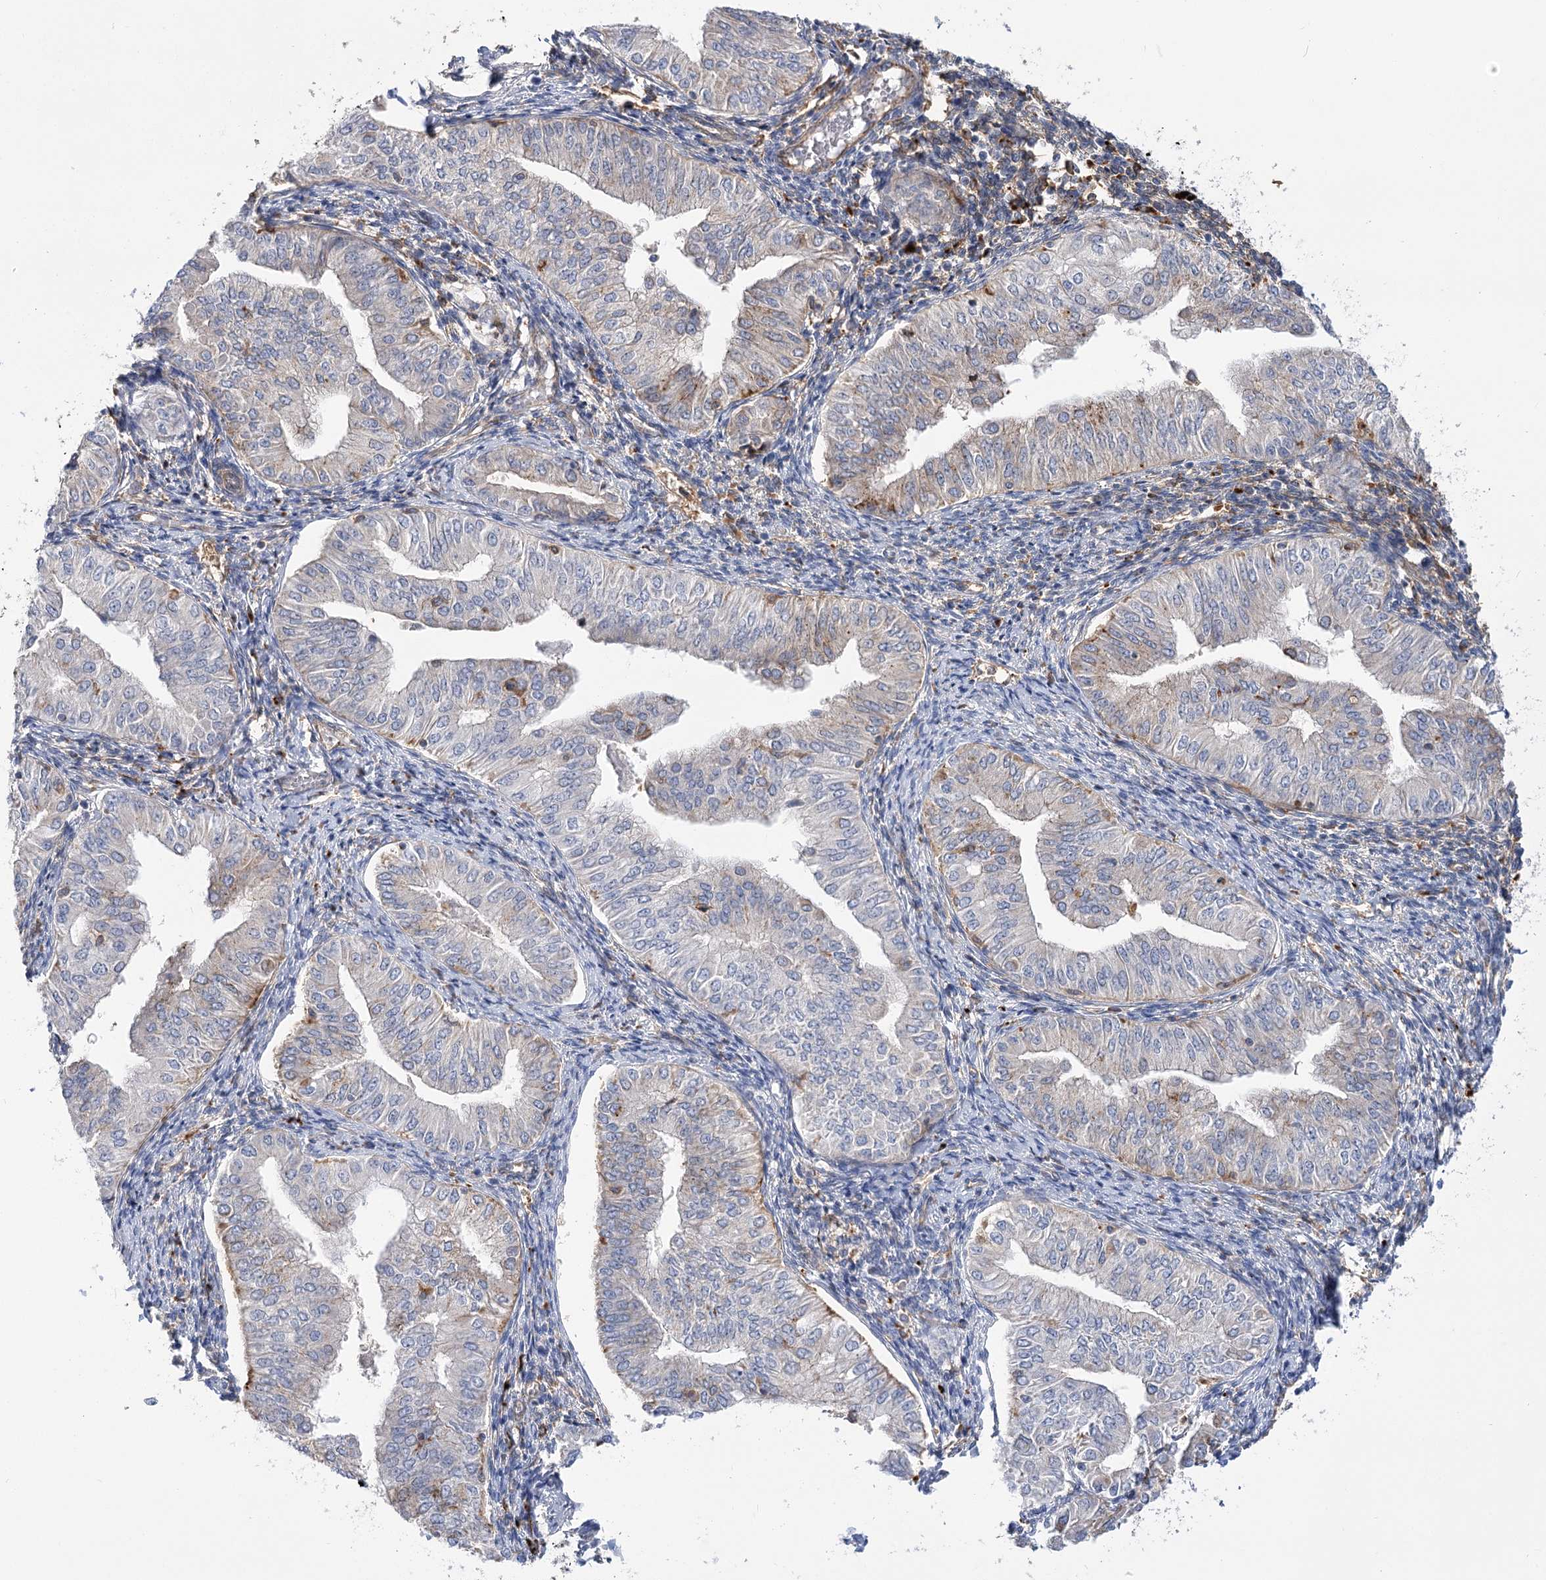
{"staining": {"intensity": "negative", "quantity": "none", "location": "none"}, "tissue": "endometrial cancer", "cell_type": "Tumor cells", "image_type": "cancer", "snomed": [{"axis": "morphology", "description": "Normal tissue, NOS"}, {"axis": "morphology", "description": "Adenocarcinoma, NOS"}, {"axis": "topography", "description": "Endometrium"}], "caption": "There is no significant staining in tumor cells of endometrial cancer (adenocarcinoma). The staining was performed using DAB to visualize the protein expression in brown, while the nuclei were stained in blue with hematoxylin (Magnification: 20x).", "gene": "GUSB", "patient": {"sex": "female", "age": 53}}